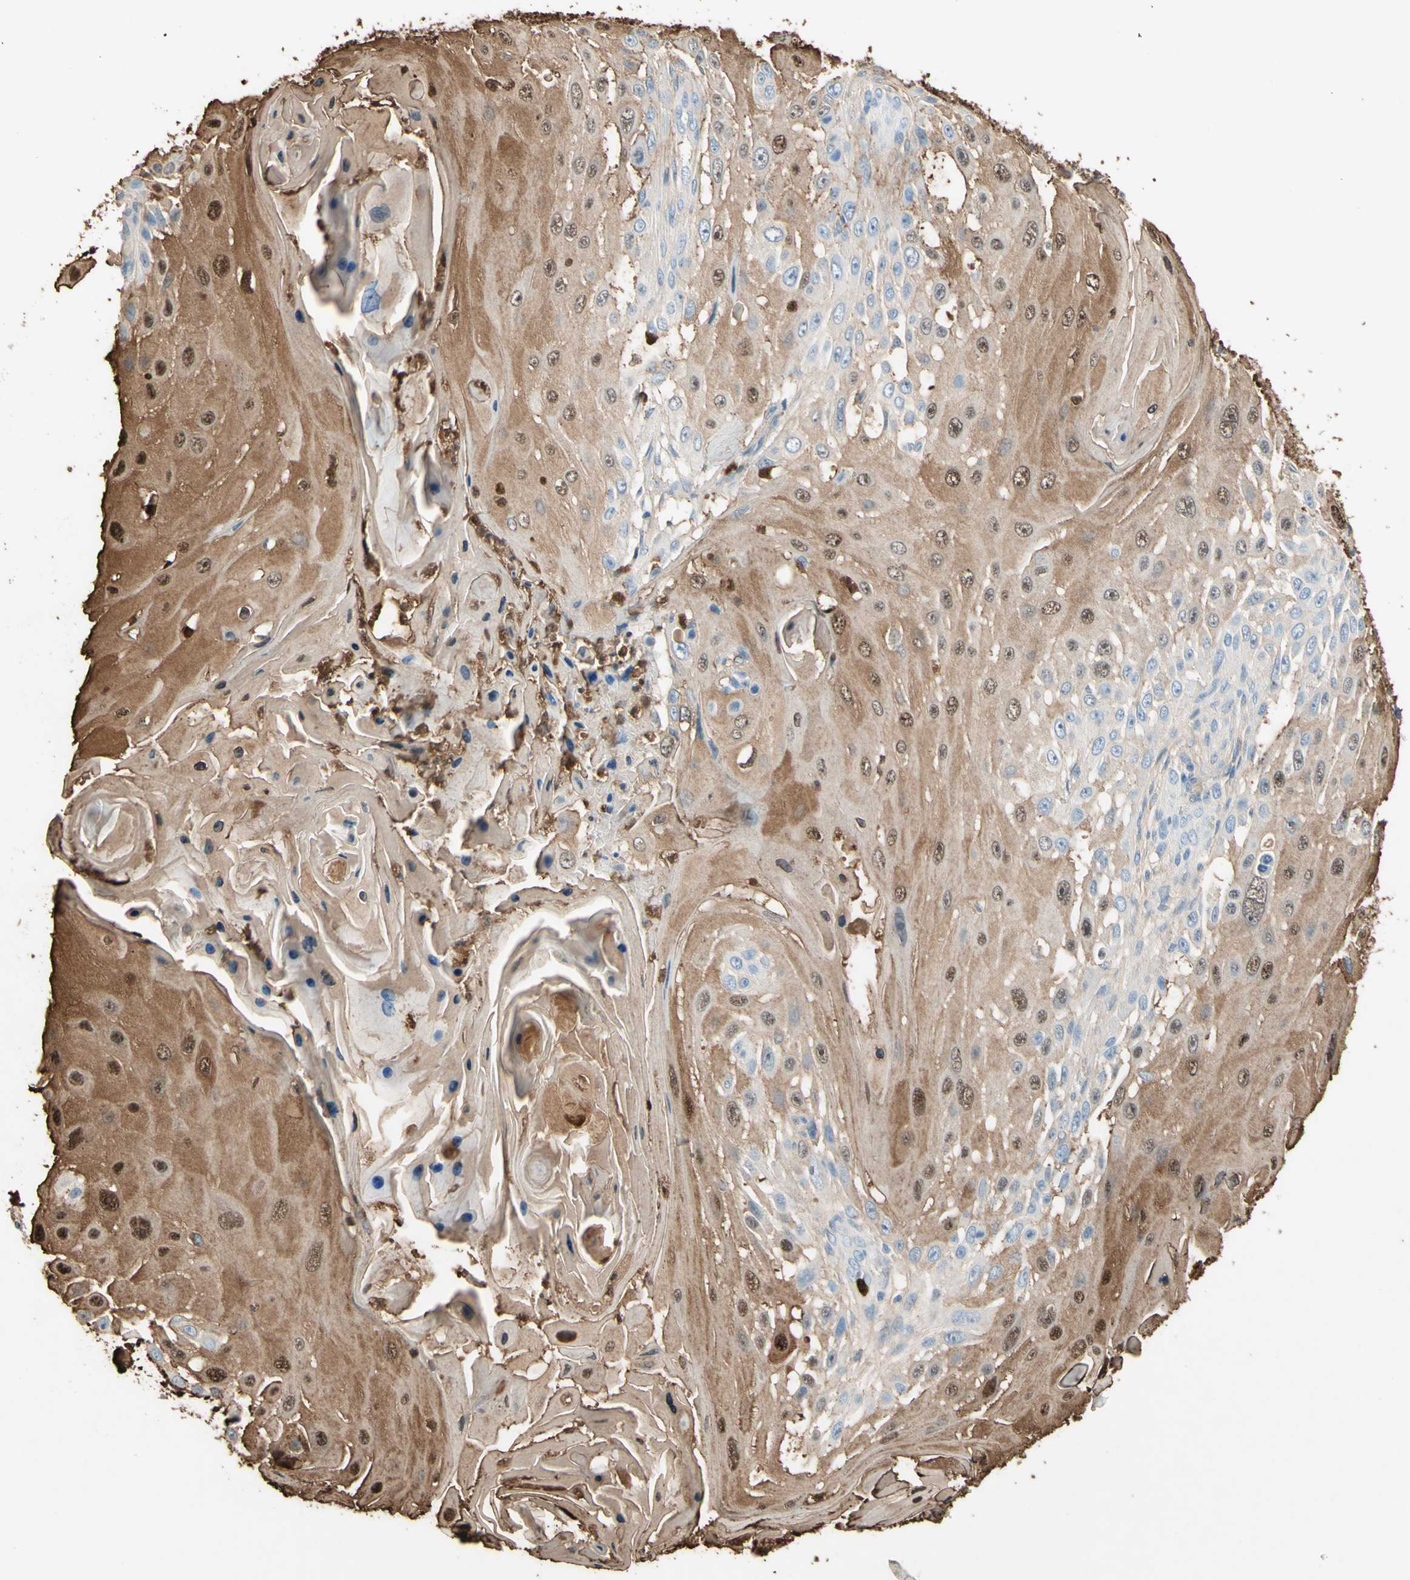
{"staining": {"intensity": "moderate", "quantity": "25%-75%", "location": "cytoplasmic/membranous,nuclear"}, "tissue": "skin cancer", "cell_type": "Tumor cells", "image_type": "cancer", "snomed": [{"axis": "morphology", "description": "Squamous cell carcinoma, NOS"}, {"axis": "topography", "description": "Skin"}], "caption": "Immunohistochemistry of human skin squamous cell carcinoma shows medium levels of moderate cytoplasmic/membranous and nuclear positivity in about 25%-75% of tumor cells. (brown staining indicates protein expression, while blue staining denotes nuclei).", "gene": "NFKBIZ", "patient": {"sex": "female", "age": 44}}